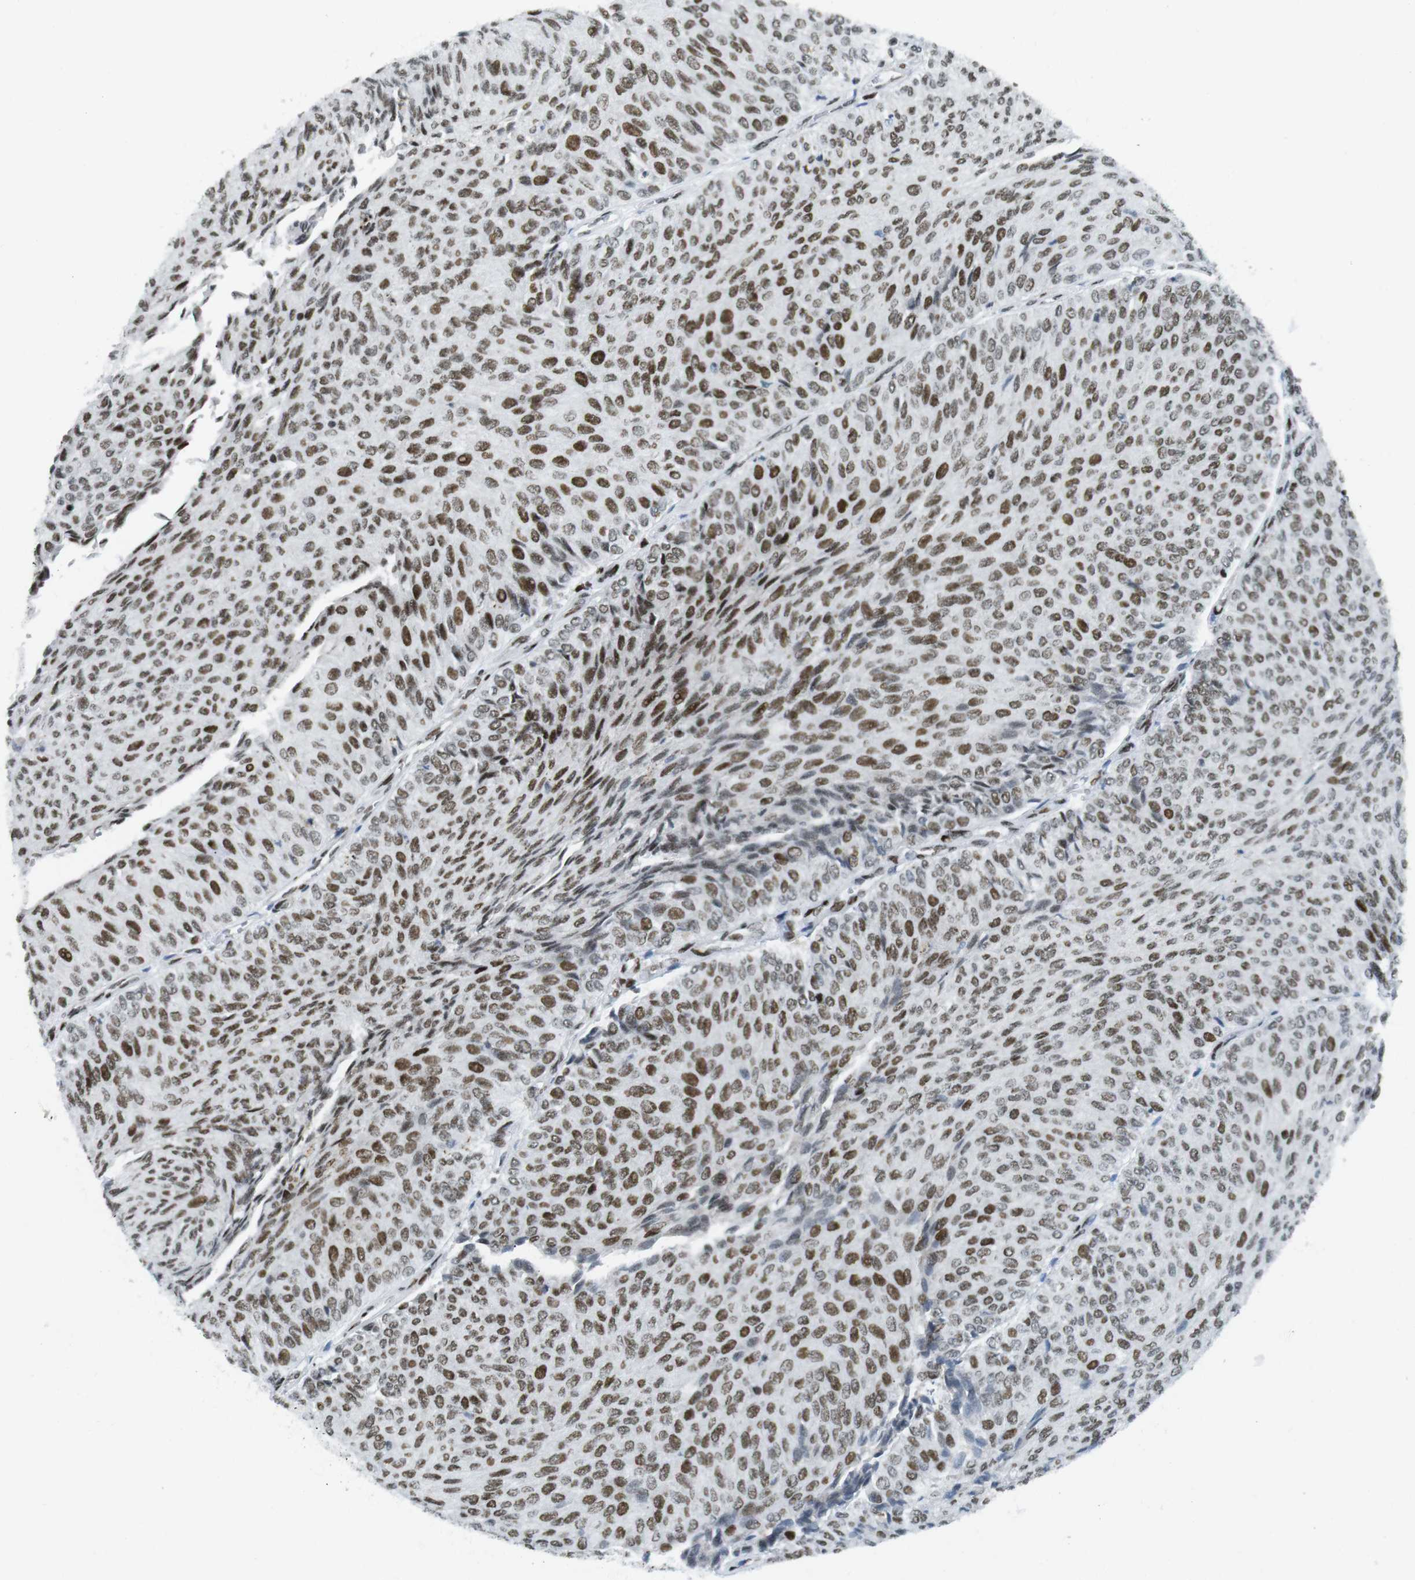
{"staining": {"intensity": "moderate", "quantity": "25%-75%", "location": "nuclear"}, "tissue": "urothelial cancer", "cell_type": "Tumor cells", "image_type": "cancer", "snomed": [{"axis": "morphology", "description": "Urothelial carcinoma, Low grade"}, {"axis": "topography", "description": "Urinary bladder"}], "caption": "Immunohistochemical staining of urothelial cancer exhibits moderate nuclear protein expression in approximately 25%-75% of tumor cells.", "gene": "ARID1A", "patient": {"sex": "male", "age": 78}}